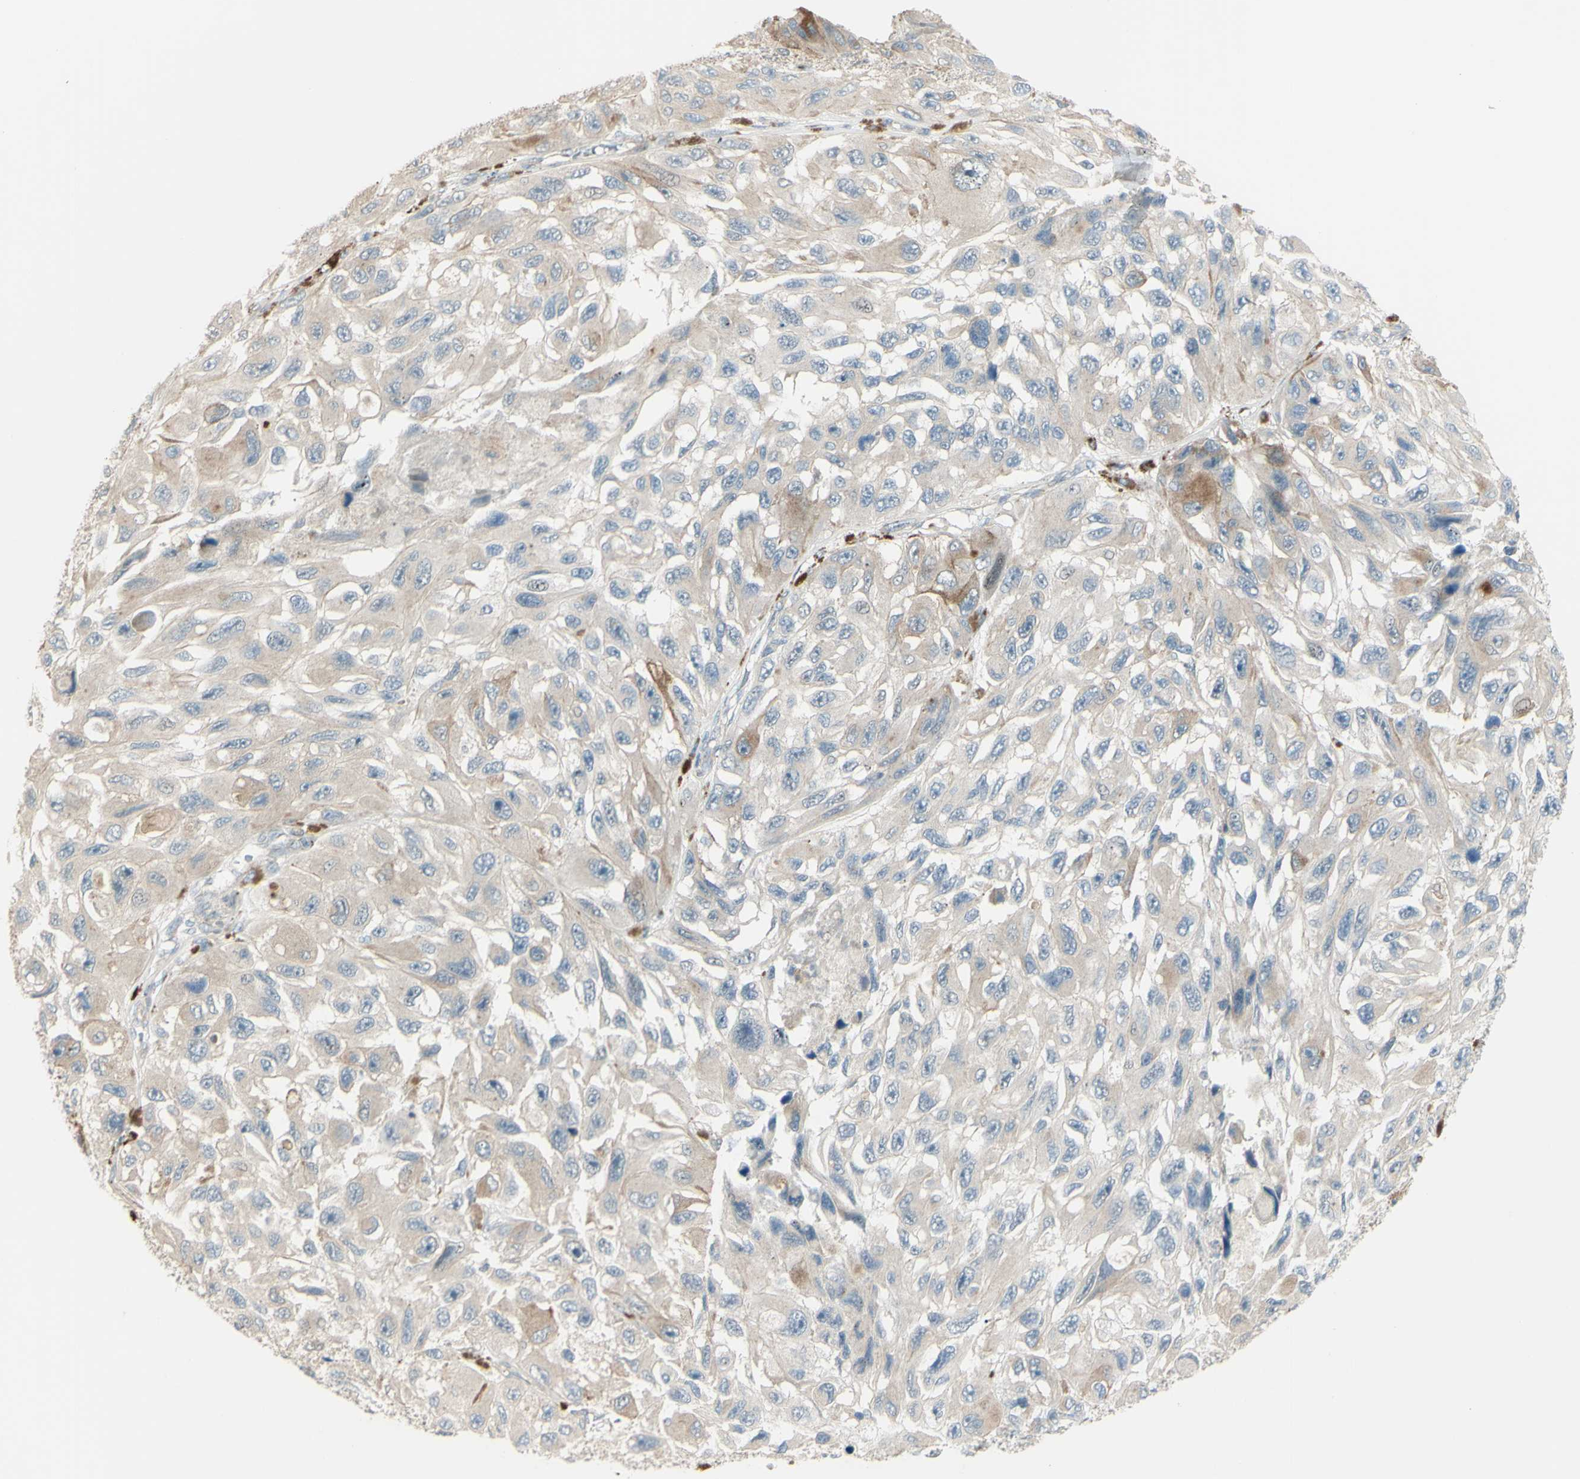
{"staining": {"intensity": "moderate", "quantity": "25%-75%", "location": "cytoplasmic/membranous"}, "tissue": "melanoma", "cell_type": "Tumor cells", "image_type": "cancer", "snomed": [{"axis": "morphology", "description": "Malignant melanoma, NOS"}, {"axis": "topography", "description": "Skin"}], "caption": "This is a photomicrograph of IHC staining of melanoma, which shows moderate expression in the cytoplasmic/membranous of tumor cells.", "gene": "LMTK2", "patient": {"sex": "female", "age": 73}}